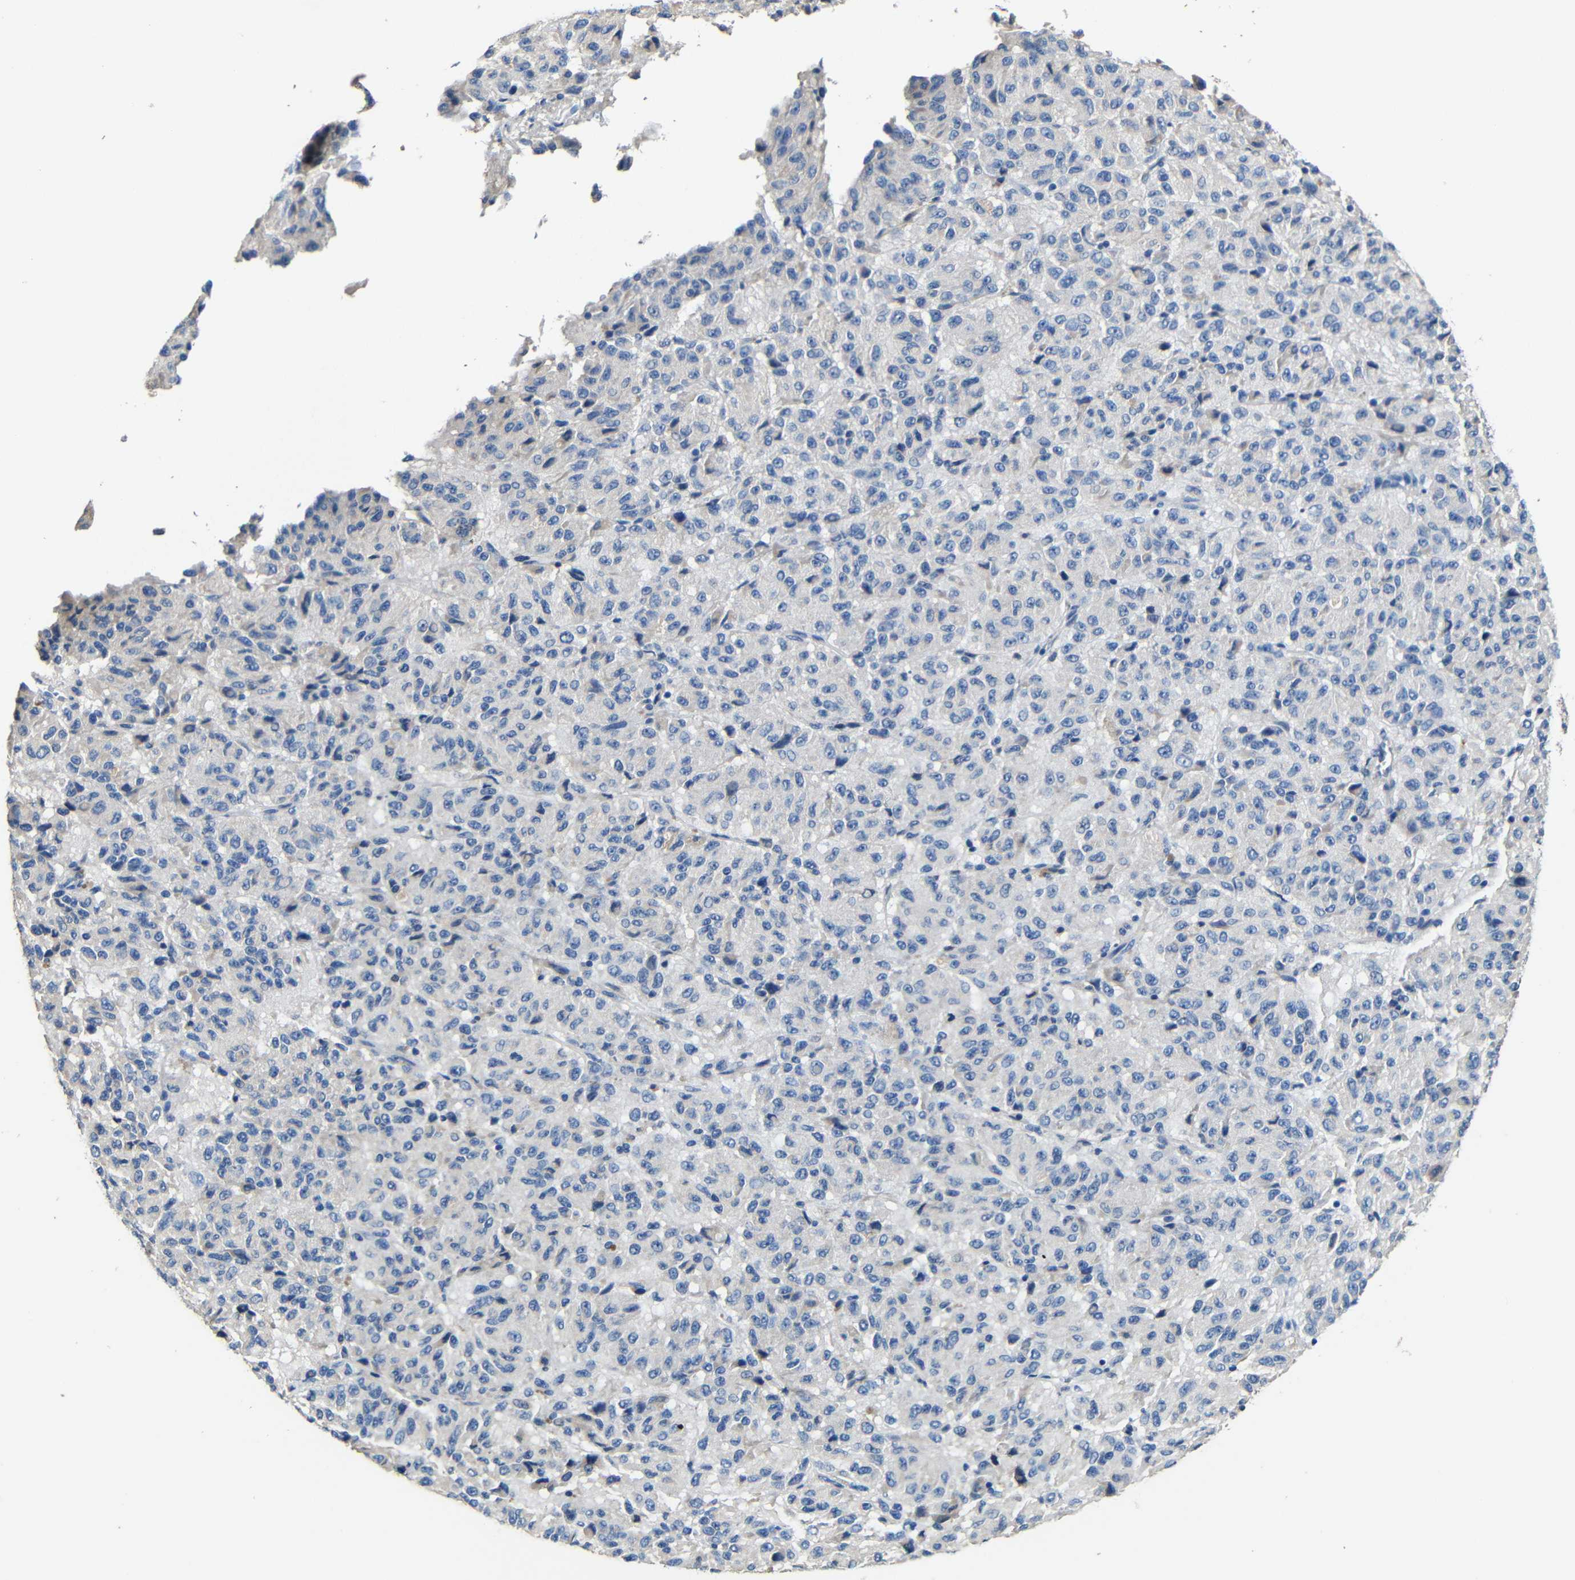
{"staining": {"intensity": "negative", "quantity": "none", "location": "none"}, "tissue": "melanoma", "cell_type": "Tumor cells", "image_type": "cancer", "snomed": [{"axis": "morphology", "description": "Malignant melanoma, Metastatic site"}, {"axis": "topography", "description": "Lung"}], "caption": "This is an immunohistochemistry image of human malignant melanoma (metastatic site). There is no staining in tumor cells.", "gene": "ACKR2", "patient": {"sex": "male", "age": 64}}